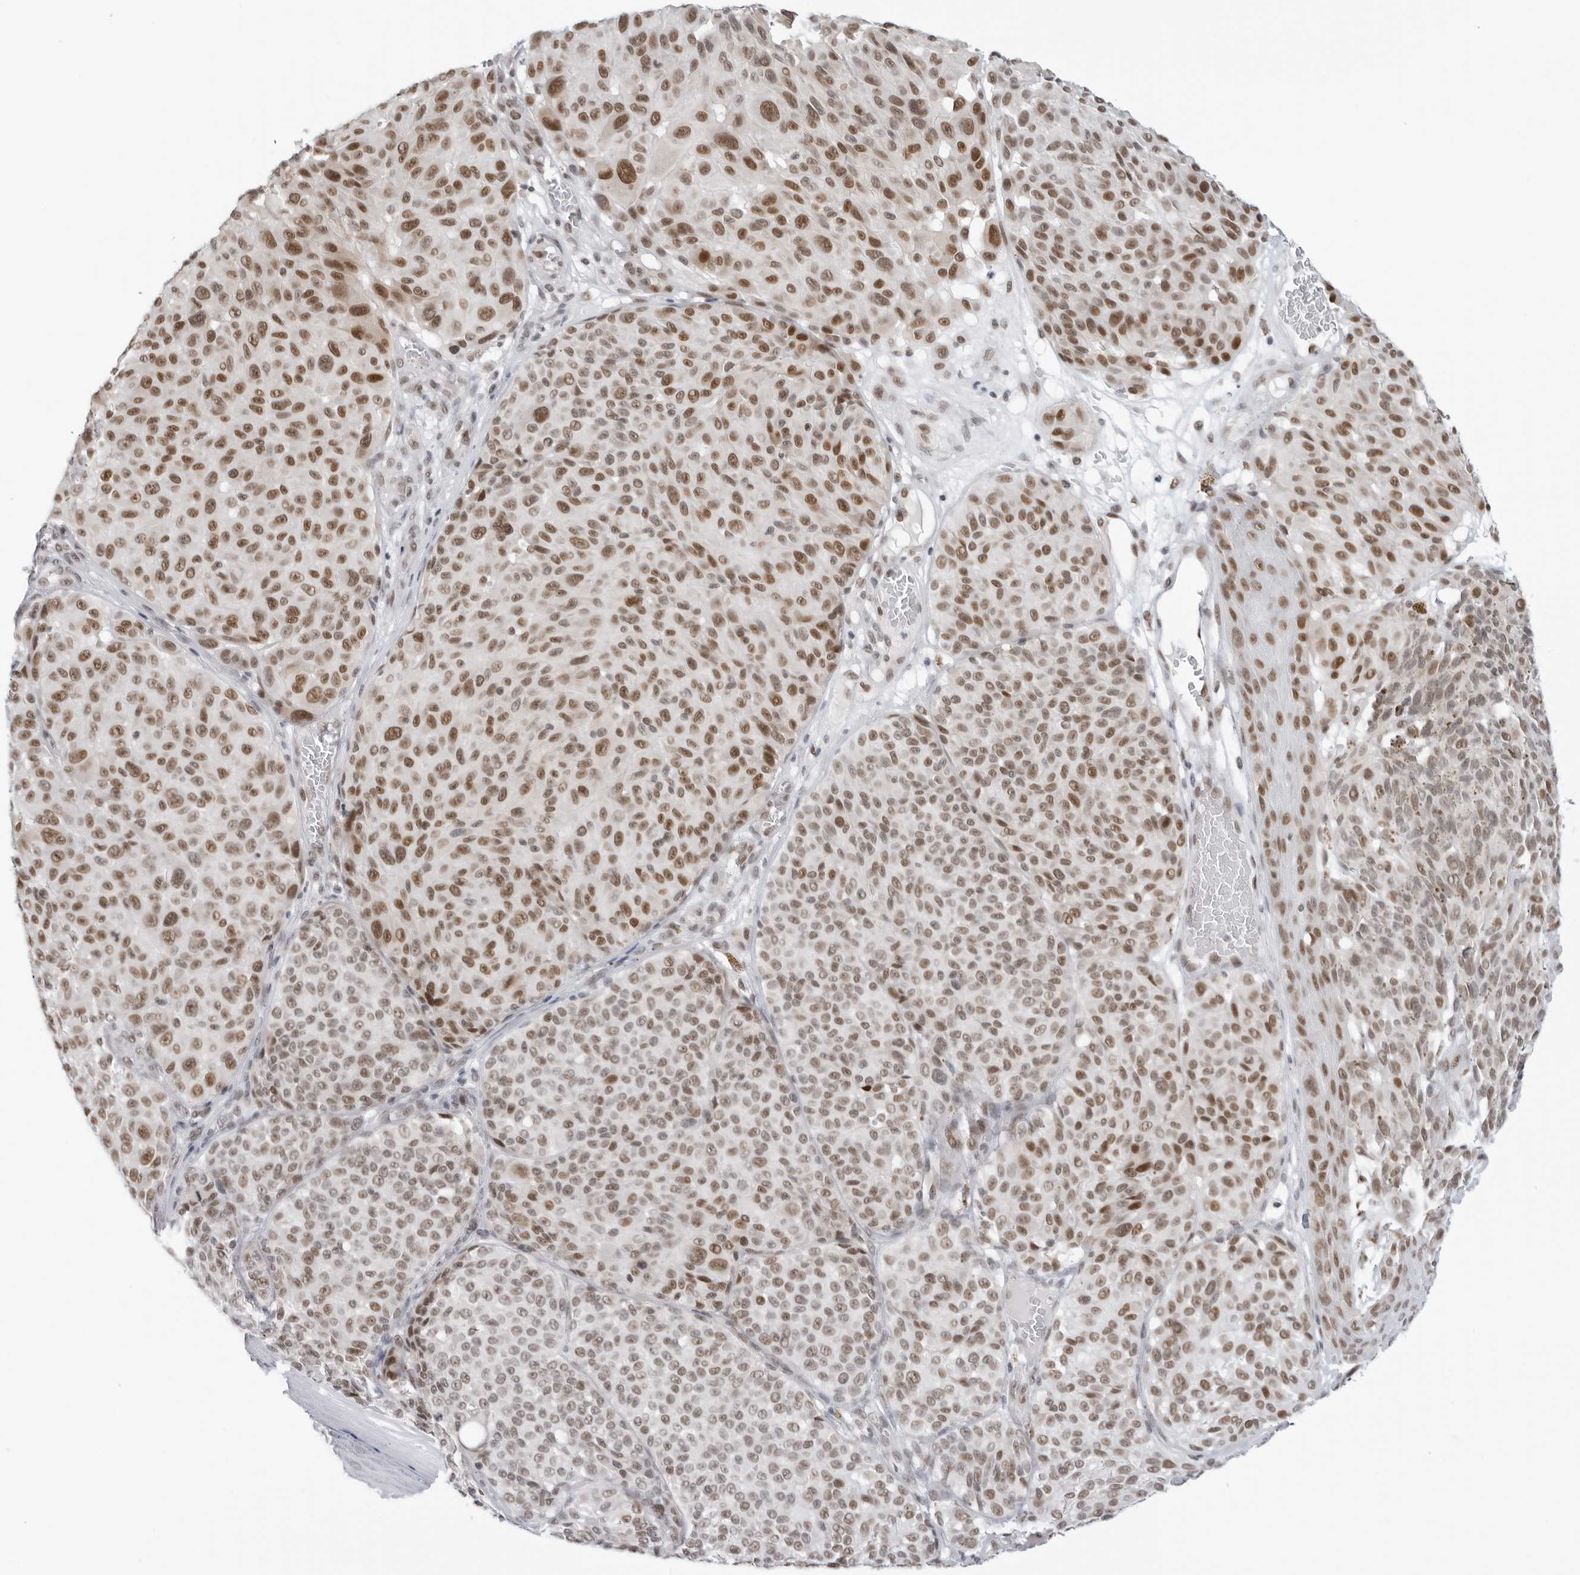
{"staining": {"intensity": "moderate", "quantity": ">75%", "location": "nuclear"}, "tissue": "melanoma", "cell_type": "Tumor cells", "image_type": "cancer", "snomed": [{"axis": "morphology", "description": "Malignant melanoma, NOS"}, {"axis": "topography", "description": "Skin"}], "caption": "Immunohistochemical staining of malignant melanoma reveals moderate nuclear protein staining in about >75% of tumor cells. Nuclei are stained in blue.", "gene": "FOXK2", "patient": {"sex": "male", "age": 83}}